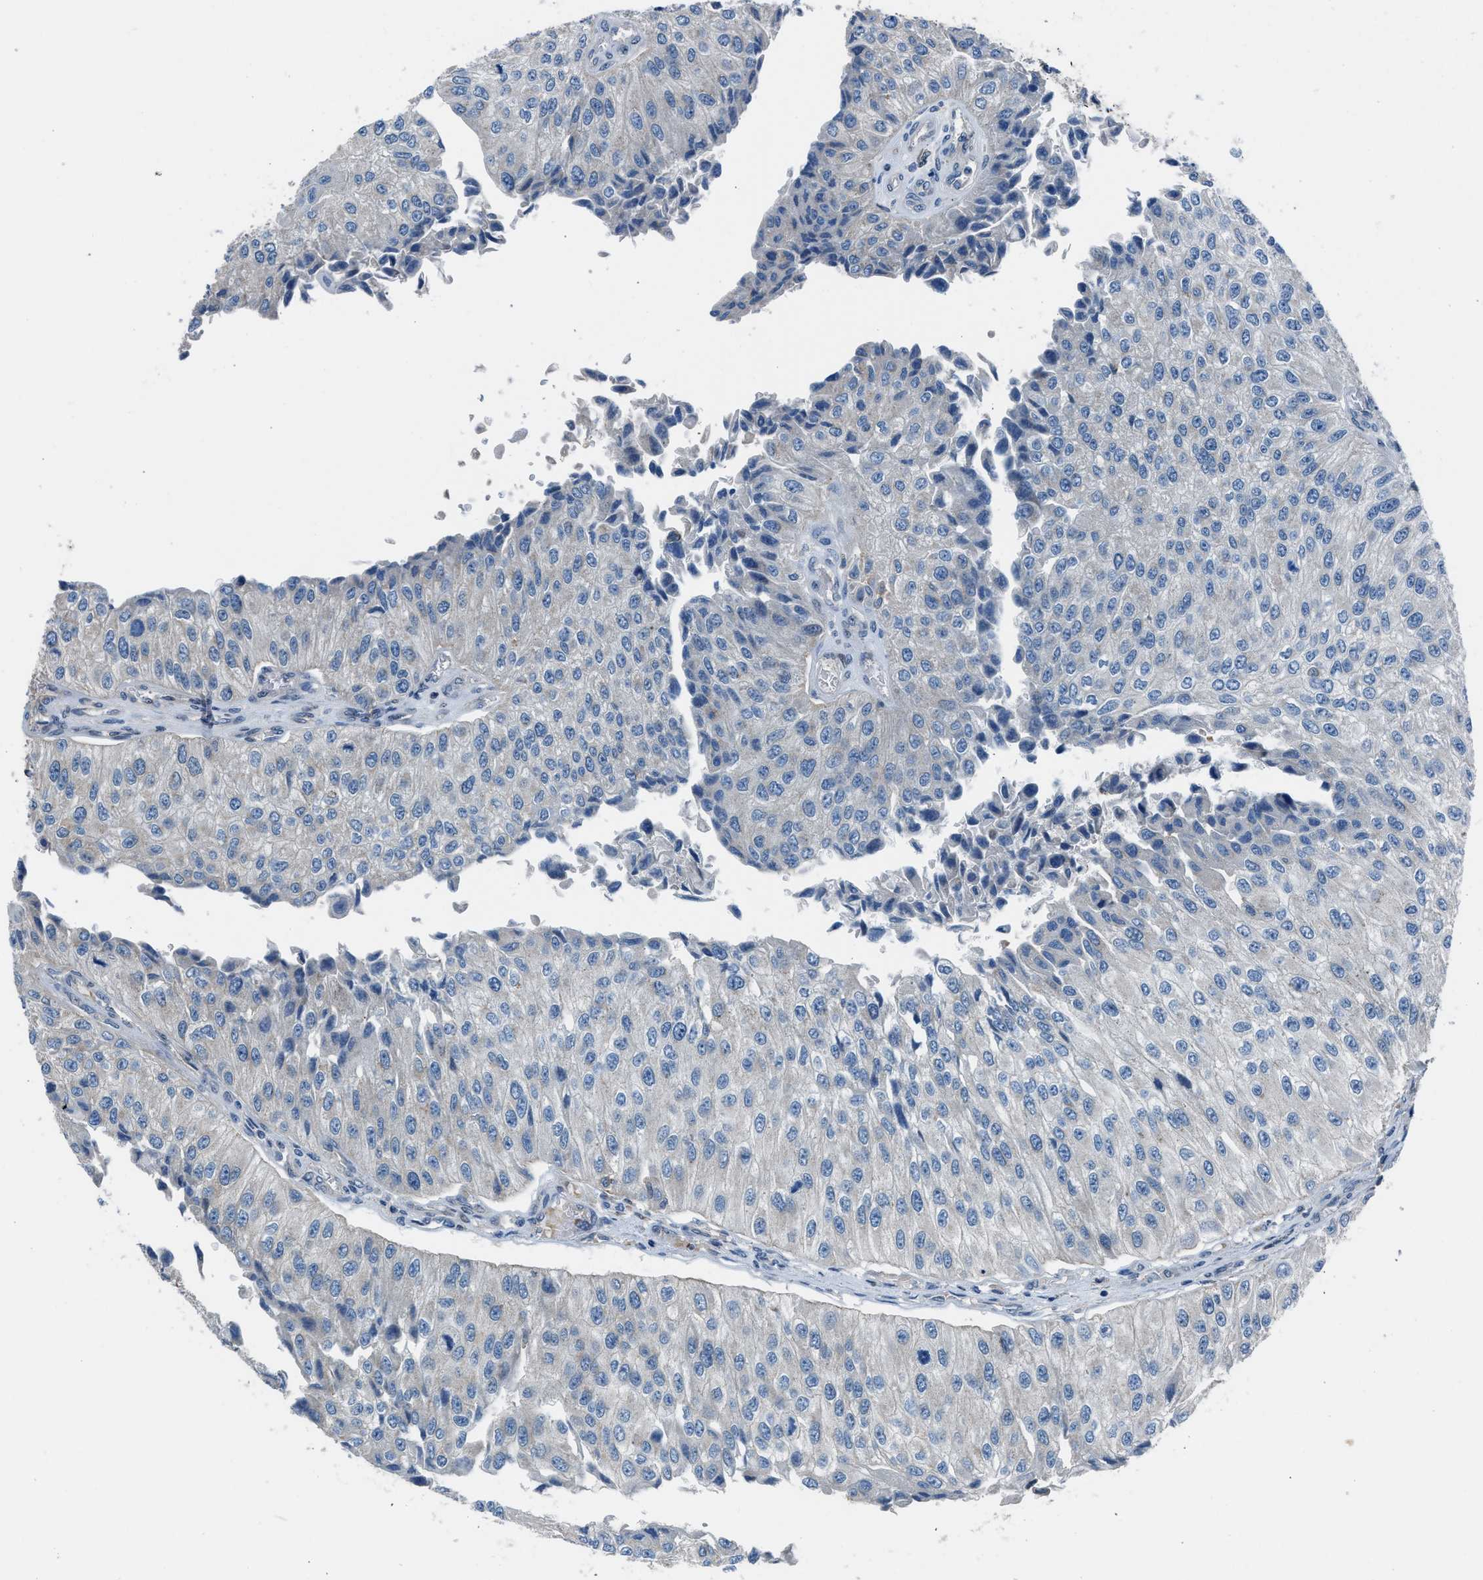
{"staining": {"intensity": "weak", "quantity": "<25%", "location": "cytoplasmic/membranous"}, "tissue": "urothelial cancer", "cell_type": "Tumor cells", "image_type": "cancer", "snomed": [{"axis": "morphology", "description": "Urothelial carcinoma, High grade"}, {"axis": "topography", "description": "Kidney"}, {"axis": "topography", "description": "Urinary bladder"}], "caption": "A micrograph of urothelial cancer stained for a protein displays no brown staining in tumor cells.", "gene": "LMLN", "patient": {"sex": "male", "age": 77}}